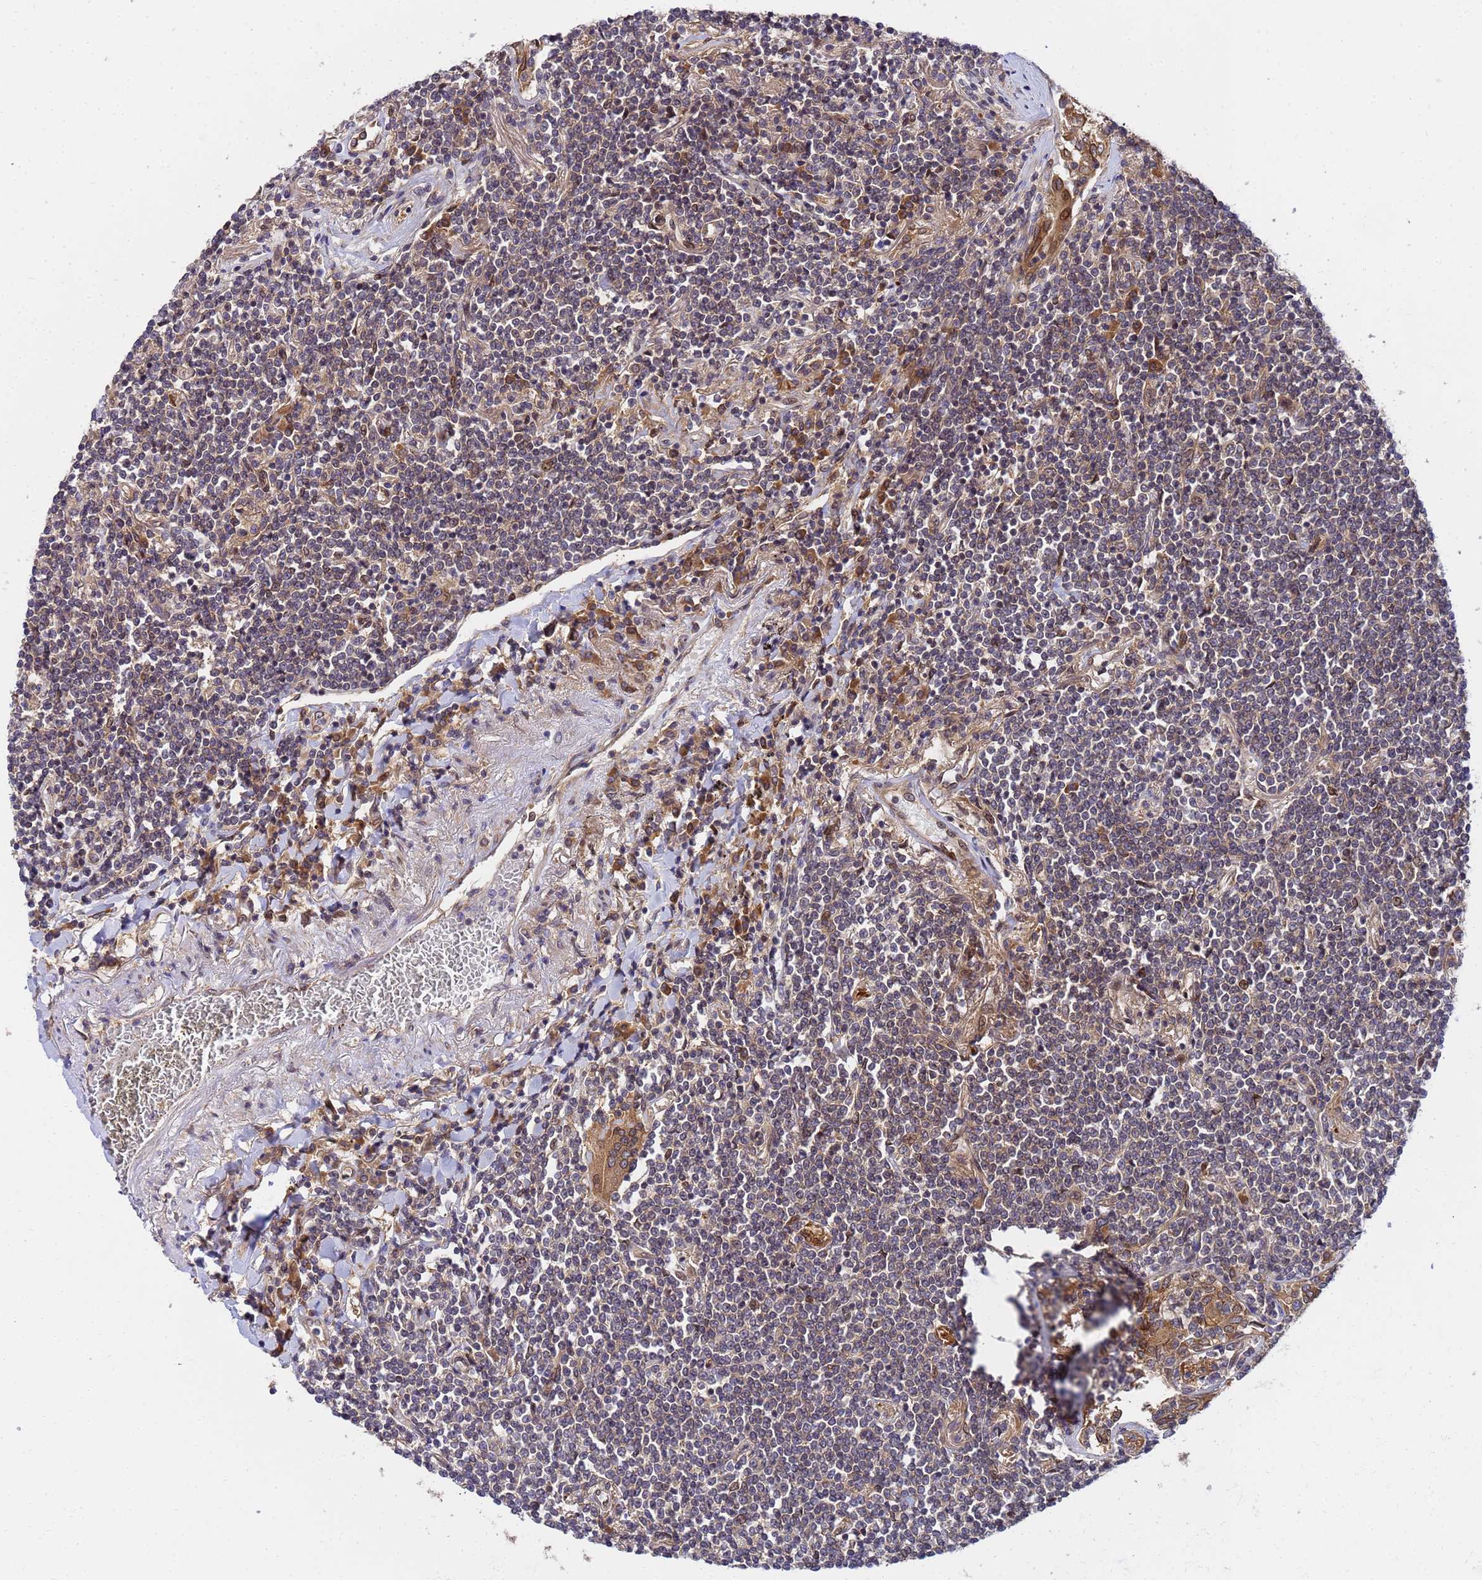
{"staining": {"intensity": "weak", "quantity": "25%-75%", "location": "cytoplasmic/membranous"}, "tissue": "lymphoma", "cell_type": "Tumor cells", "image_type": "cancer", "snomed": [{"axis": "morphology", "description": "Malignant lymphoma, non-Hodgkin's type, Low grade"}, {"axis": "topography", "description": "Lung"}], "caption": "DAB immunohistochemical staining of human low-grade malignant lymphoma, non-Hodgkin's type demonstrates weak cytoplasmic/membranous protein positivity in about 25%-75% of tumor cells.", "gene": "UNC93B1", "patient": {"sex": "female", "age": 71}}